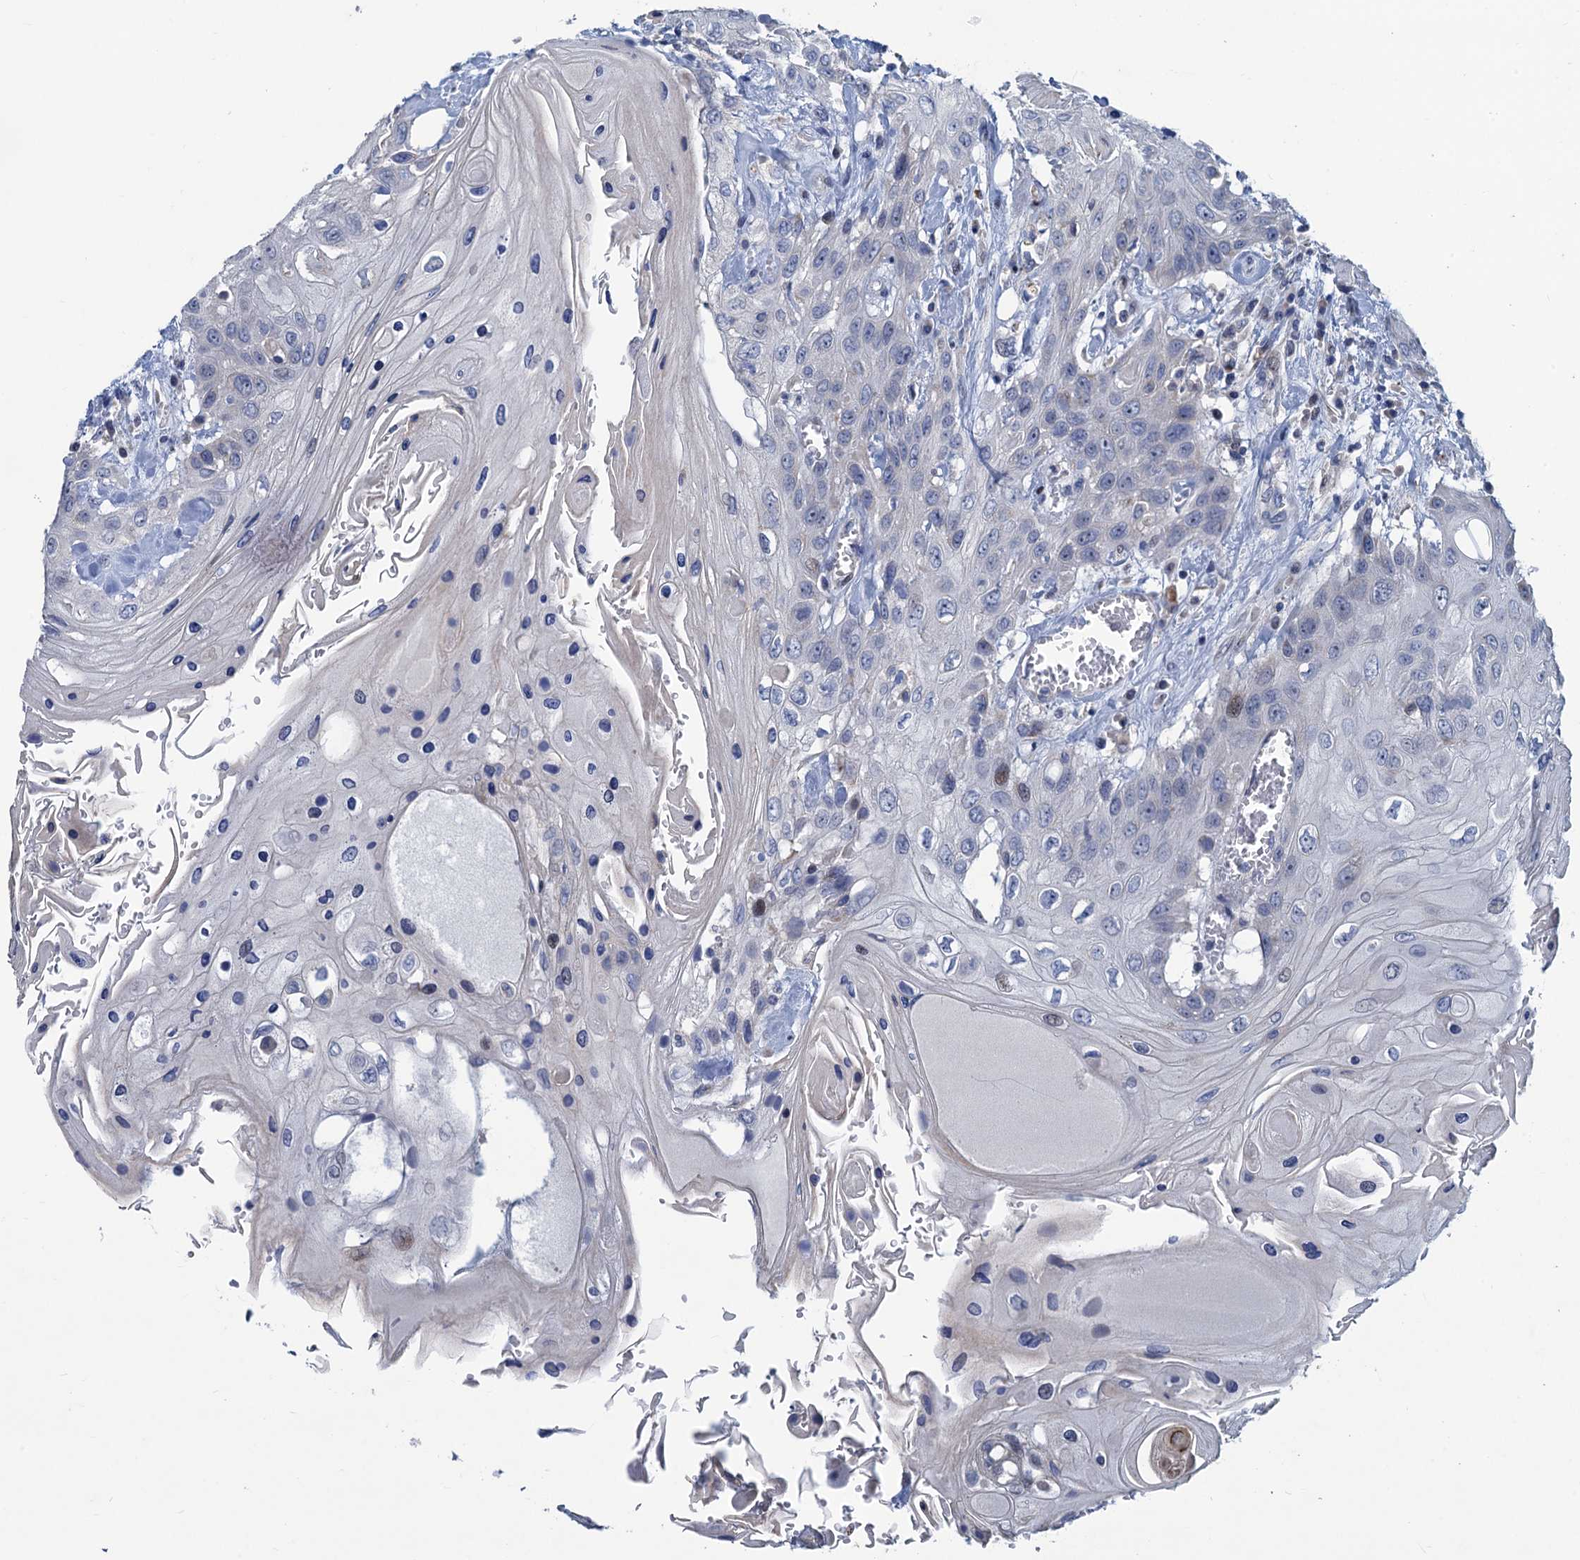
{"staining": {"intensity": "weak", "quantity": "<25%", "location": "nuclear"}, "tissue": "head and neck cancer", "cell_type": "Tumor cells", "image_type": "cancer", "snomed": [{"axis": "morphology", "description": "Squamous cell carcinoma, NOS"}, {"axis": "topography", "description": "Head-Neck"}], "caption": "DAB (3,3'-diaminobenzidine) immunohistochemical staining of head and neck squamous cell carcinoma exhibits no significant staining in tumor cells.", "gene": "ESYT3", "patient": {"sex": "female", "age": 43}}